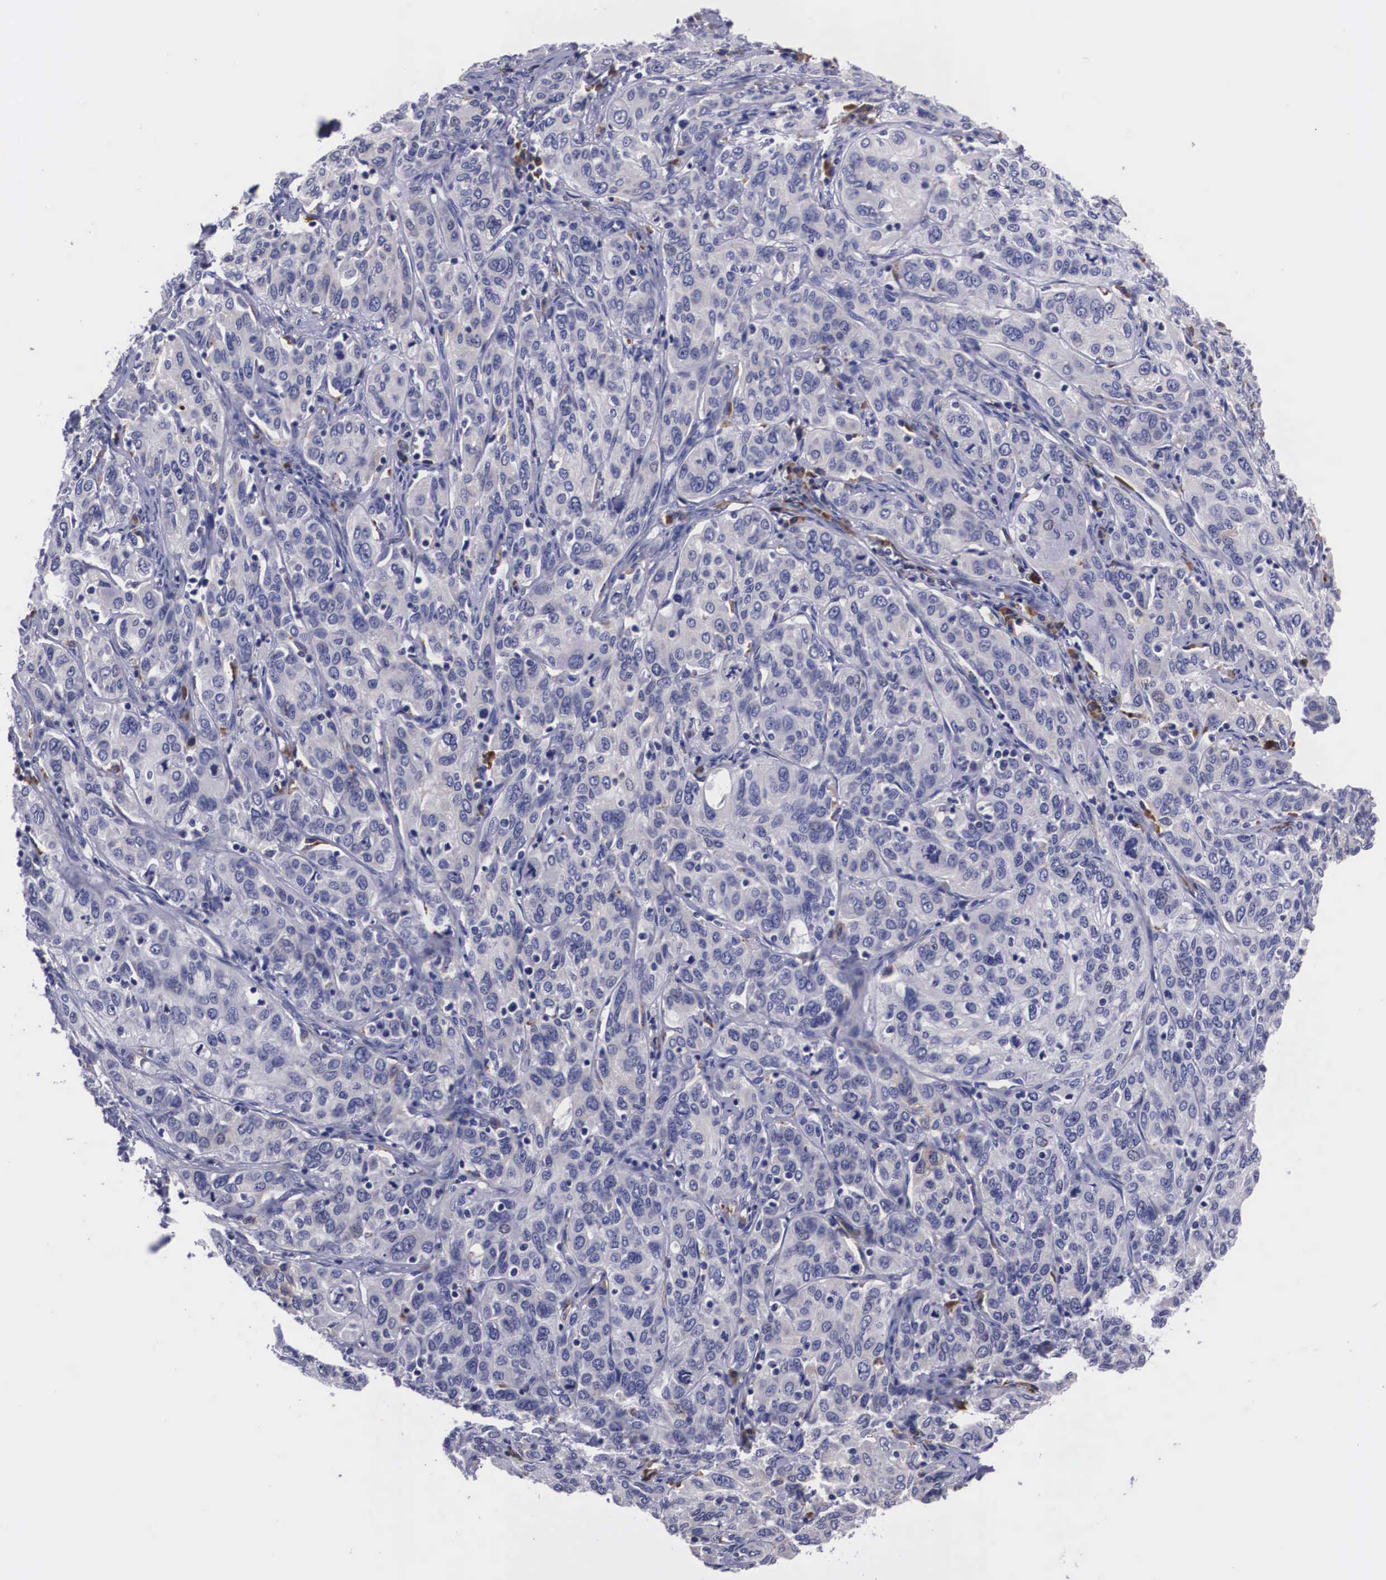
{"staining": {"intensity": "negative", "quantity": "none", "location": "none"}, "tissue": "cervical cancer", "cell_type": "Tumor cells", "image_type": "cancer", "snomed": [{"axis": "morphology", "description": "Squamous cell carcinoma, NOS"}, {"axis": "topography", "description": "Cervix"}], "caption": "DAB (3,3'-diaminobenzidine) immunohistochemical staining of cervical squamous cell carcinoma exhibits no significant staining in tumor cells.", "gene": "CRELD2", "patient": {"sex": "female", "age": 38}}